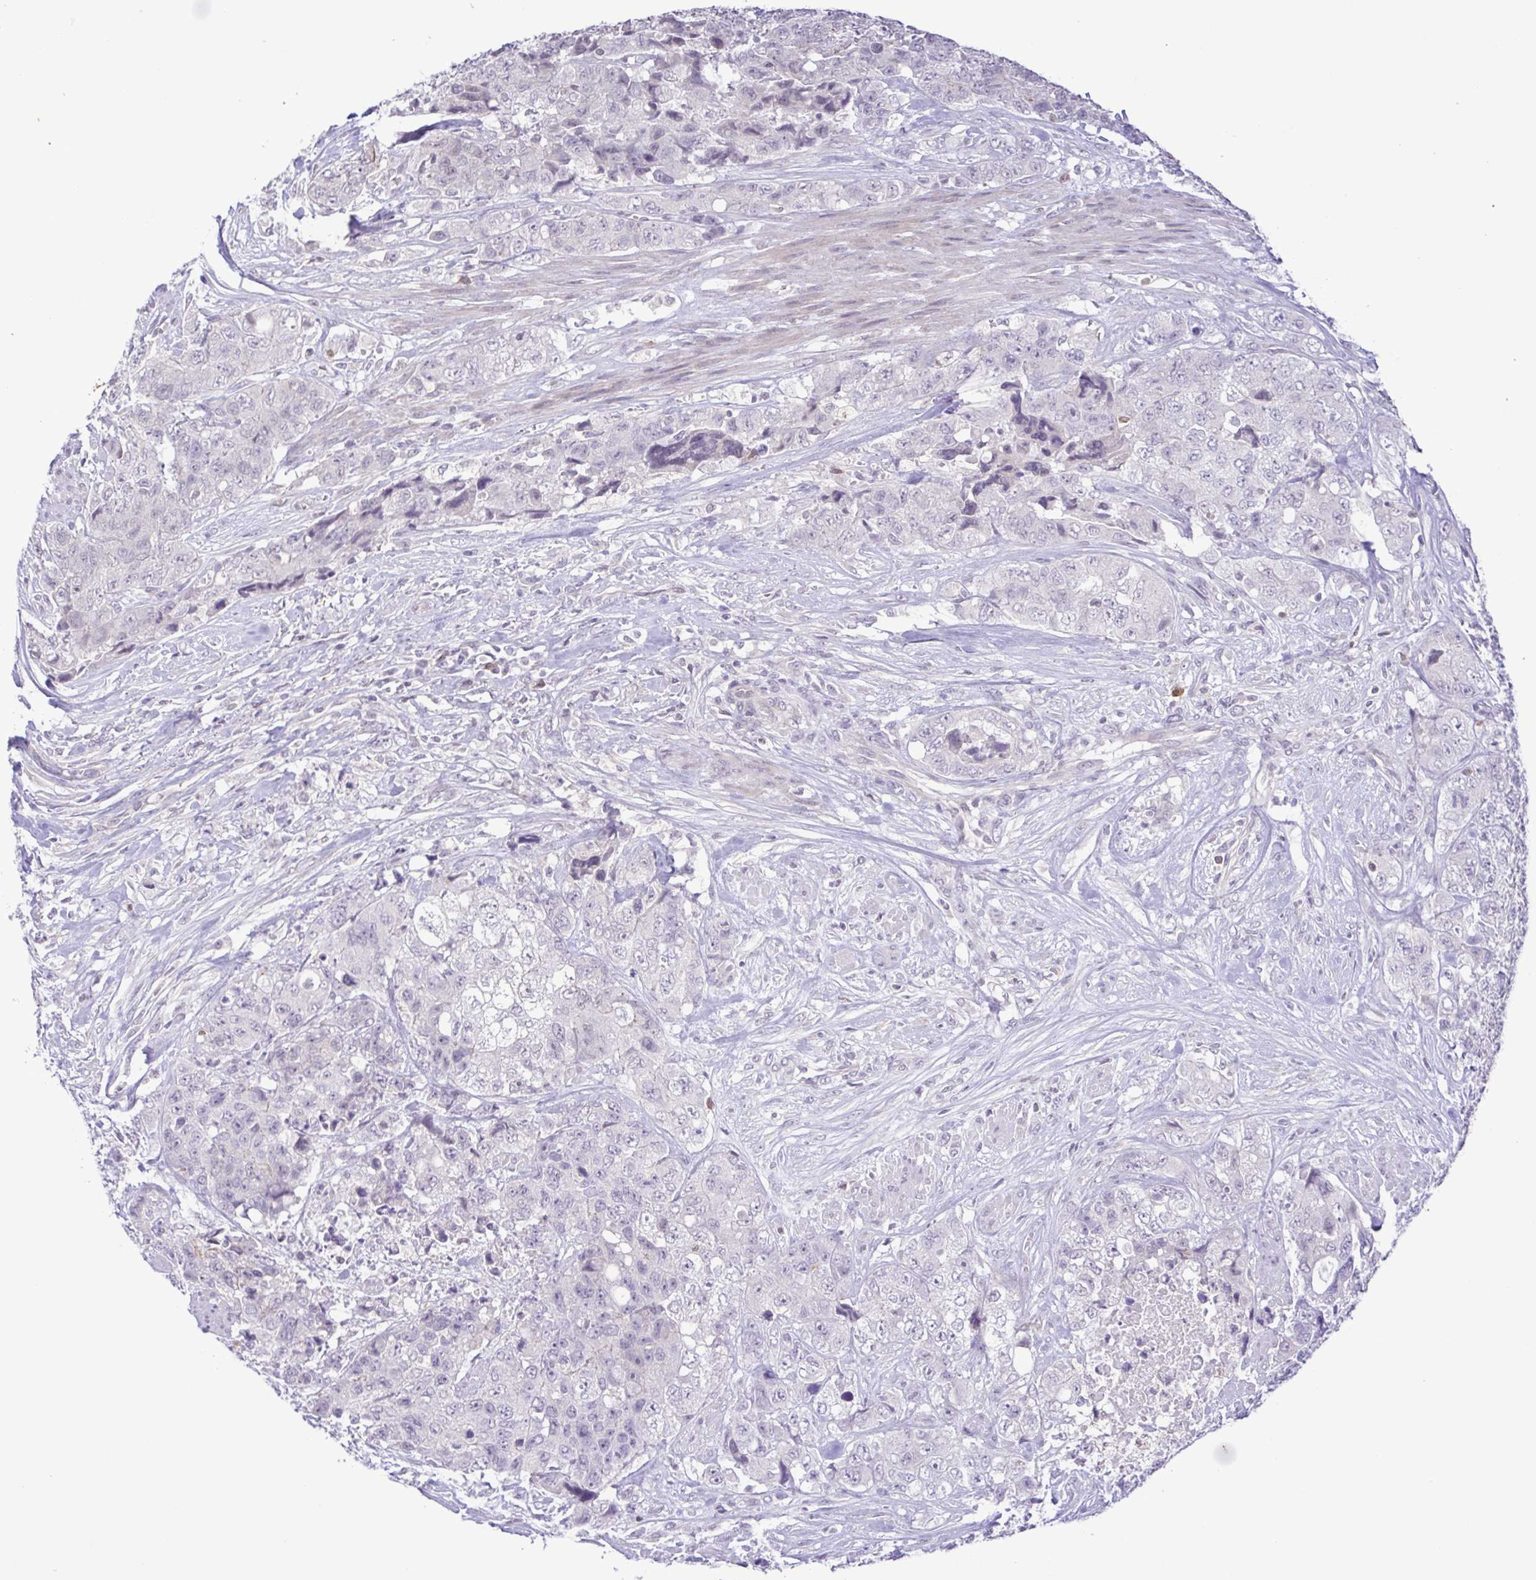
{"staining": {"intensity": "negative", "quantity": "none", "location": "none"}, "tissue": "urothelial cancer", "cell_type": "Tumor cells", "image_type": "cancer", "snomed": [{"axis": "morphology", "description": "Urothelial carcinoma, High grade"}, {"axis": "topography", "description": "Urinary bladder"}], "caption": "Photomicrograph shows no significant protein expression in tumor cells of urothelial cancer.", "gene": "IL1RN", "patient": {"sex": "female", "age": 78}}